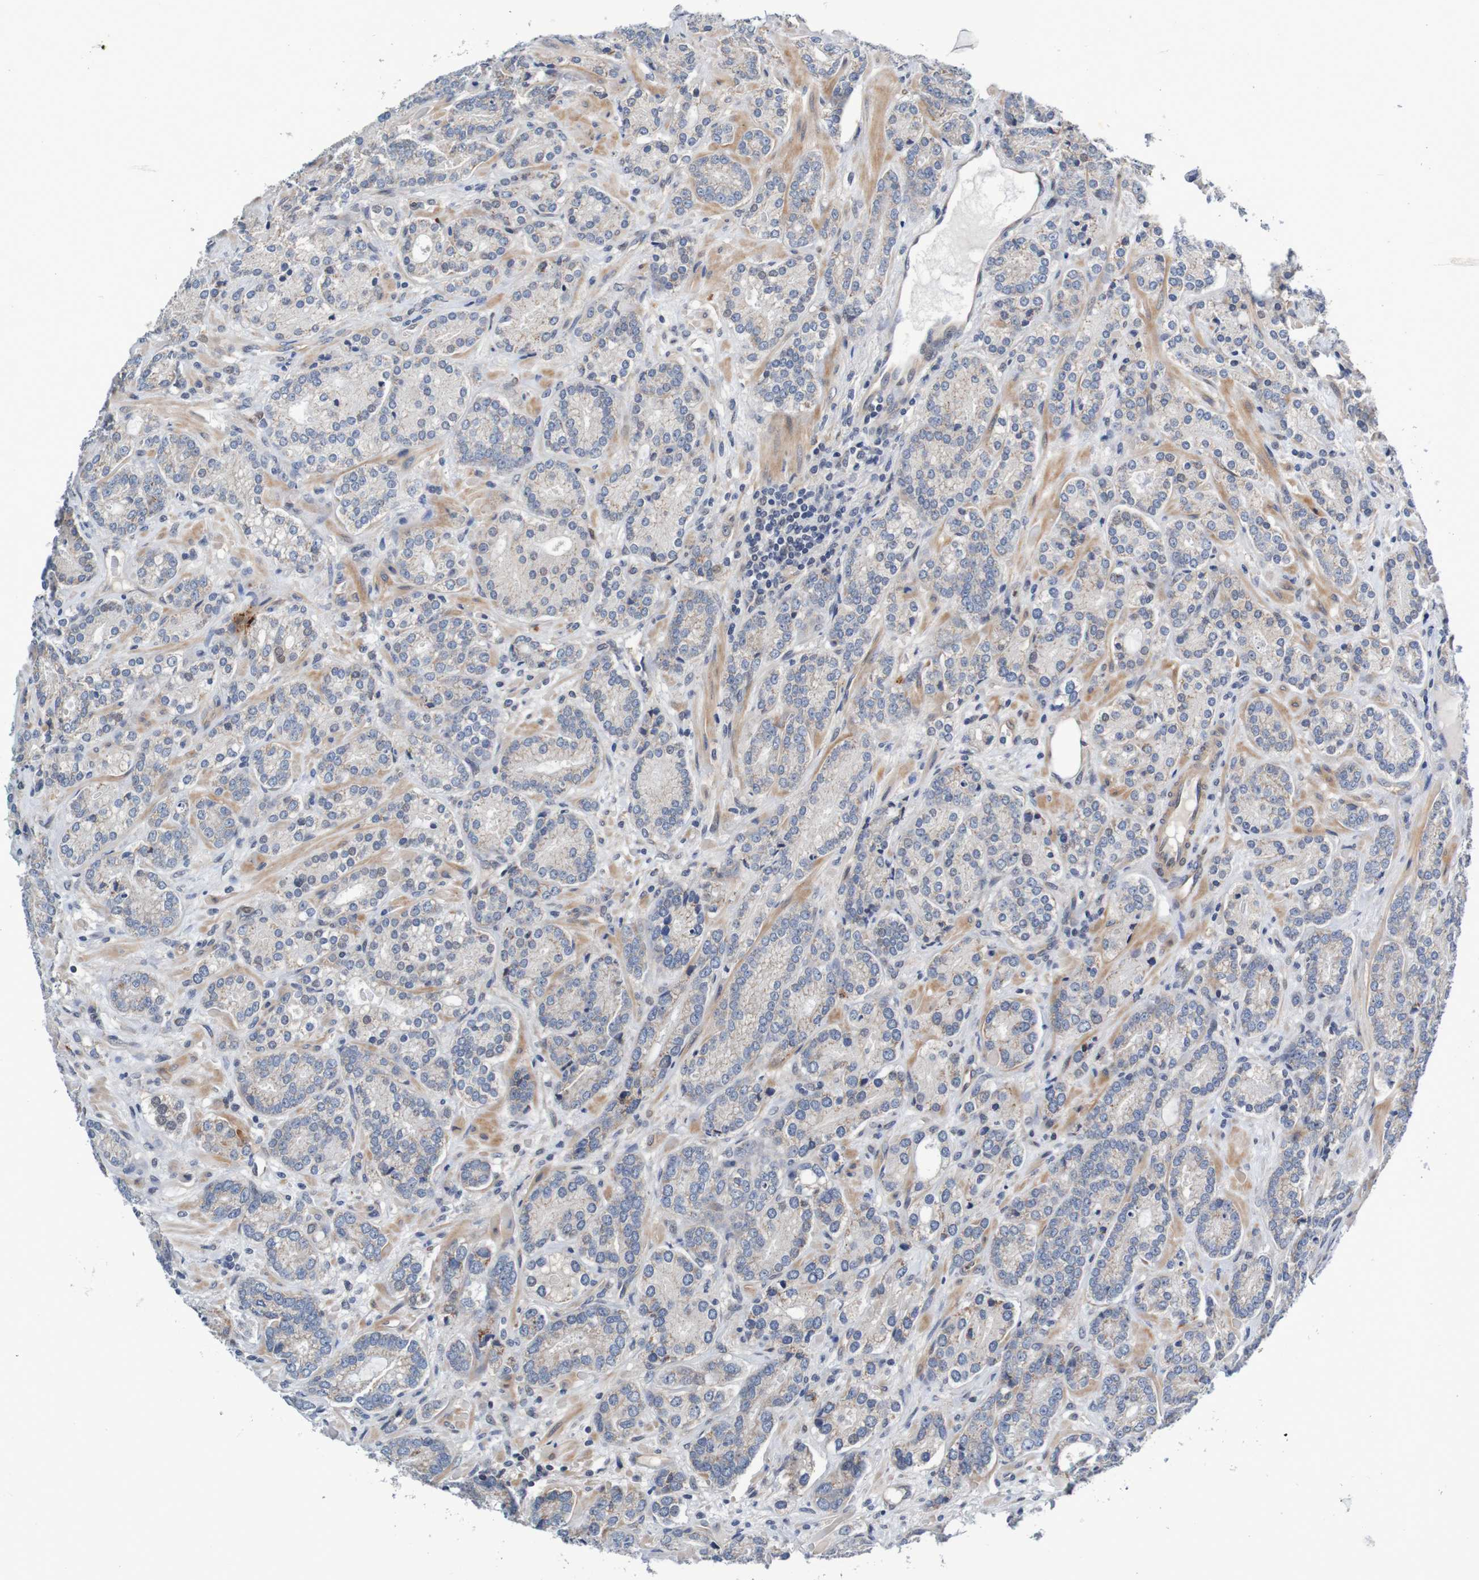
{"staining": {"intensity": "negative", "quantity": "none", "location": "none"}, "tissue": "prostate cancer", "cell_type": "Tumor cells", "image_type": "cancer", "snomed": [{"axis": "morphology", "description": "Adenocarcinoma, High grade"}, {"axis": "topography", "description": "Prostate"}], "caption": "High magnification brightfield microscopy of adenocarcinoma (high-grade) (prostate) stained with DAB (3,3'-diaminobenzidine) (brown) and counterstained with hematoxylin (blue): tumor cells show no significant staining. (Immunohistochemistry (ihc), brightfield microscopy, high magnification).", "gene": "CPED1", "patient": {"sex": "male", "age": 61}}